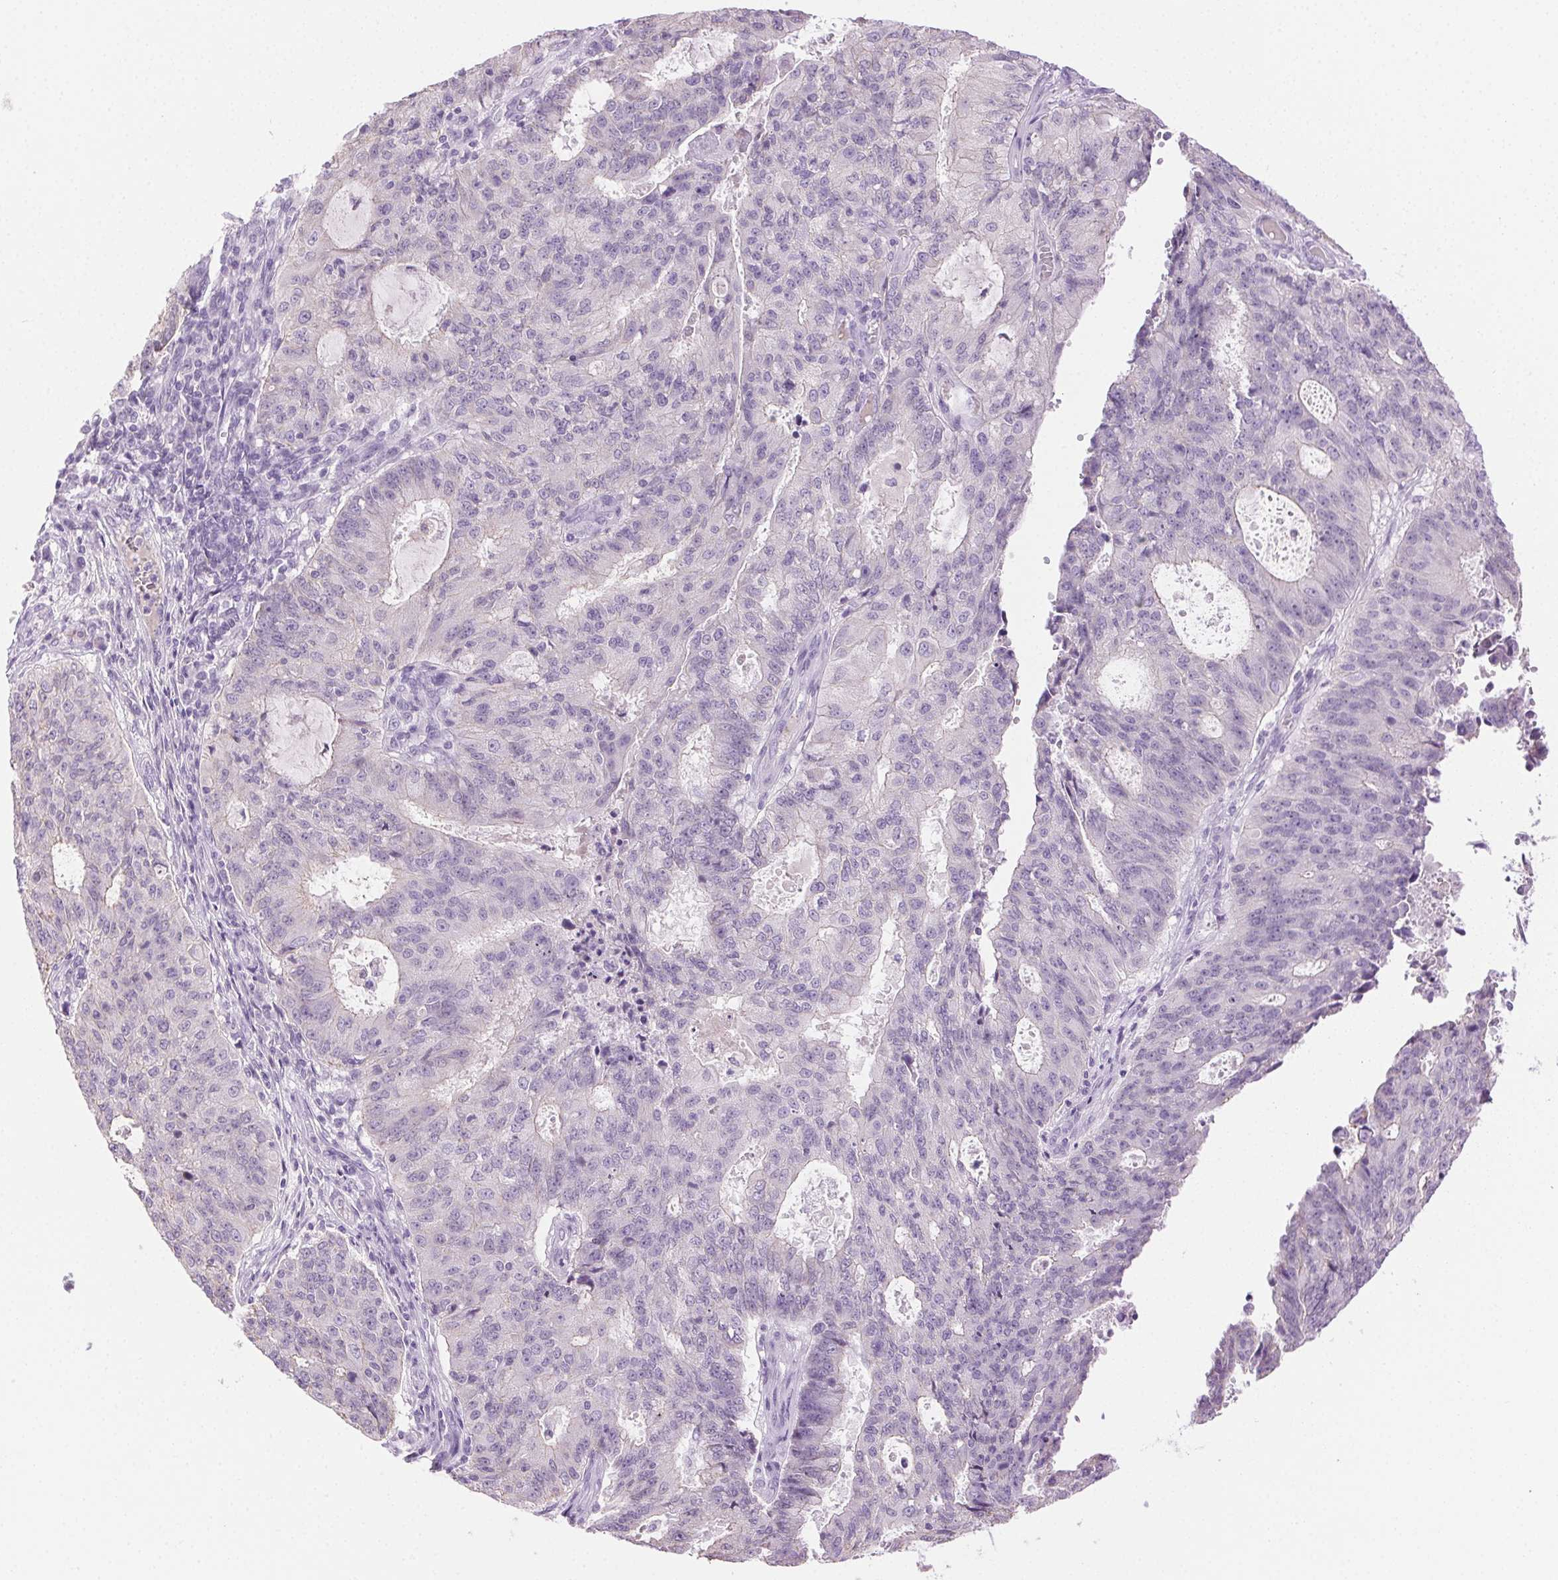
{"staining": {"intensity": "negative", "quantity": "none", "location": "none"}, "tissue": "endometrial cancer", "cell_type": "Tumor cells", "image_type": "cancer", "snomed": [{"axis": "morphology", "description": "Adenocarcinoma, NOS"}, {"axis": "topography", "description": "Endometrium"}], "caption": "Tumor cells are negative for protein expression in human adenocarcinoma (endometrial).", "gene": "CLDN10", "patient": {"sex": "female", "age": 82}}